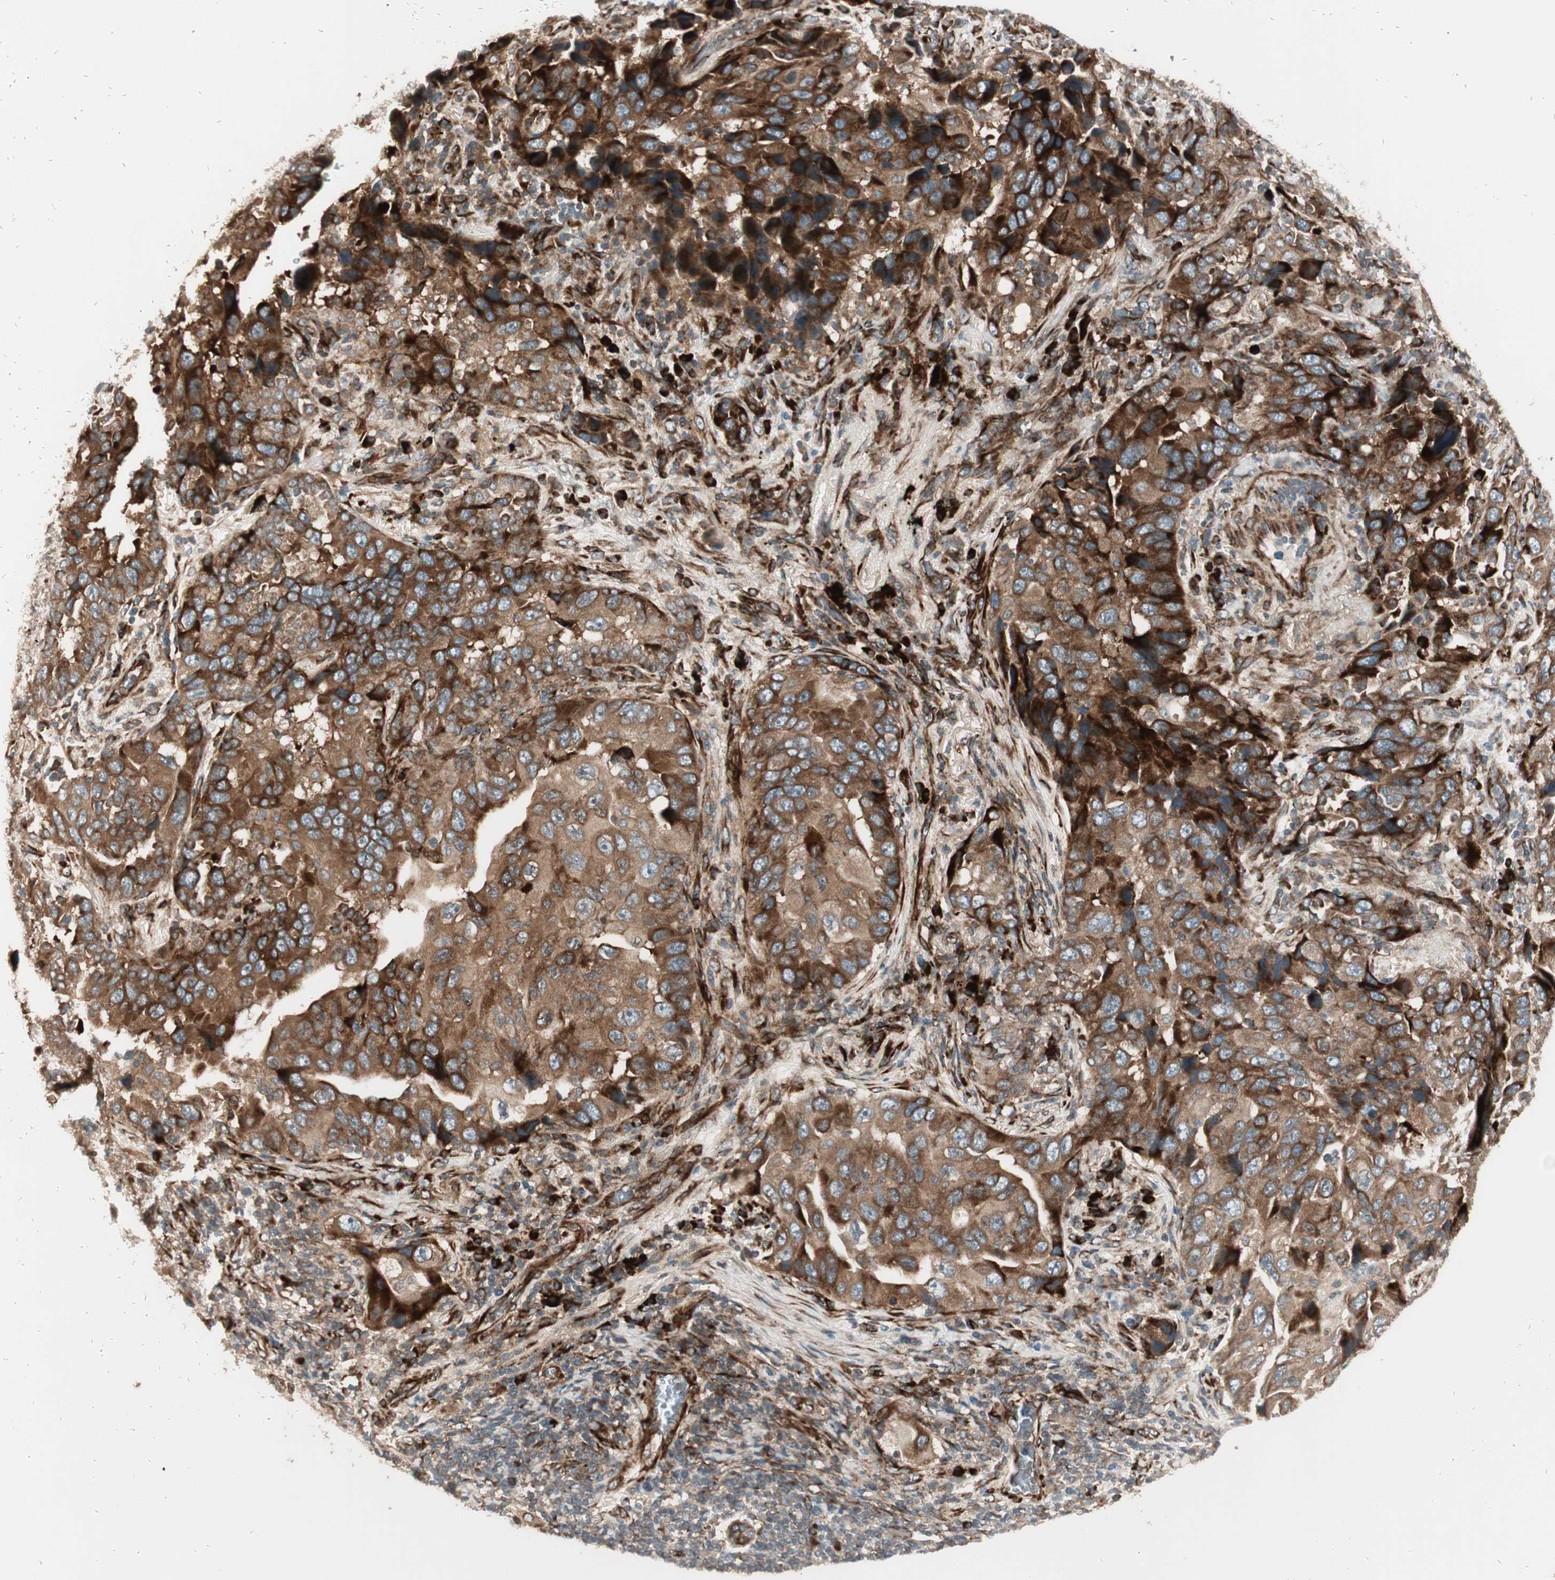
{"staining": {"intensity": "strong", "quantity": ">75%", "location": "cytoplasmic/membranous"}, "tissue": "lung cancer", "cell_type": "Tumor cells", "image_type": "cancer", "snomed": [{"axis": "morphology", "description": "Adenocarcinoma, NOS"}, {"axis": "topography", "description": "Lung"}], "caption": "Immunohistochemical staining of human lung cancer (adenocarcinoma) displays strong cytoplasmic/membranous protein staining in approximately >75% of tumor cells.", "gene": "PPP2R5E", "patient": {"sex": "female", "age": 65}}